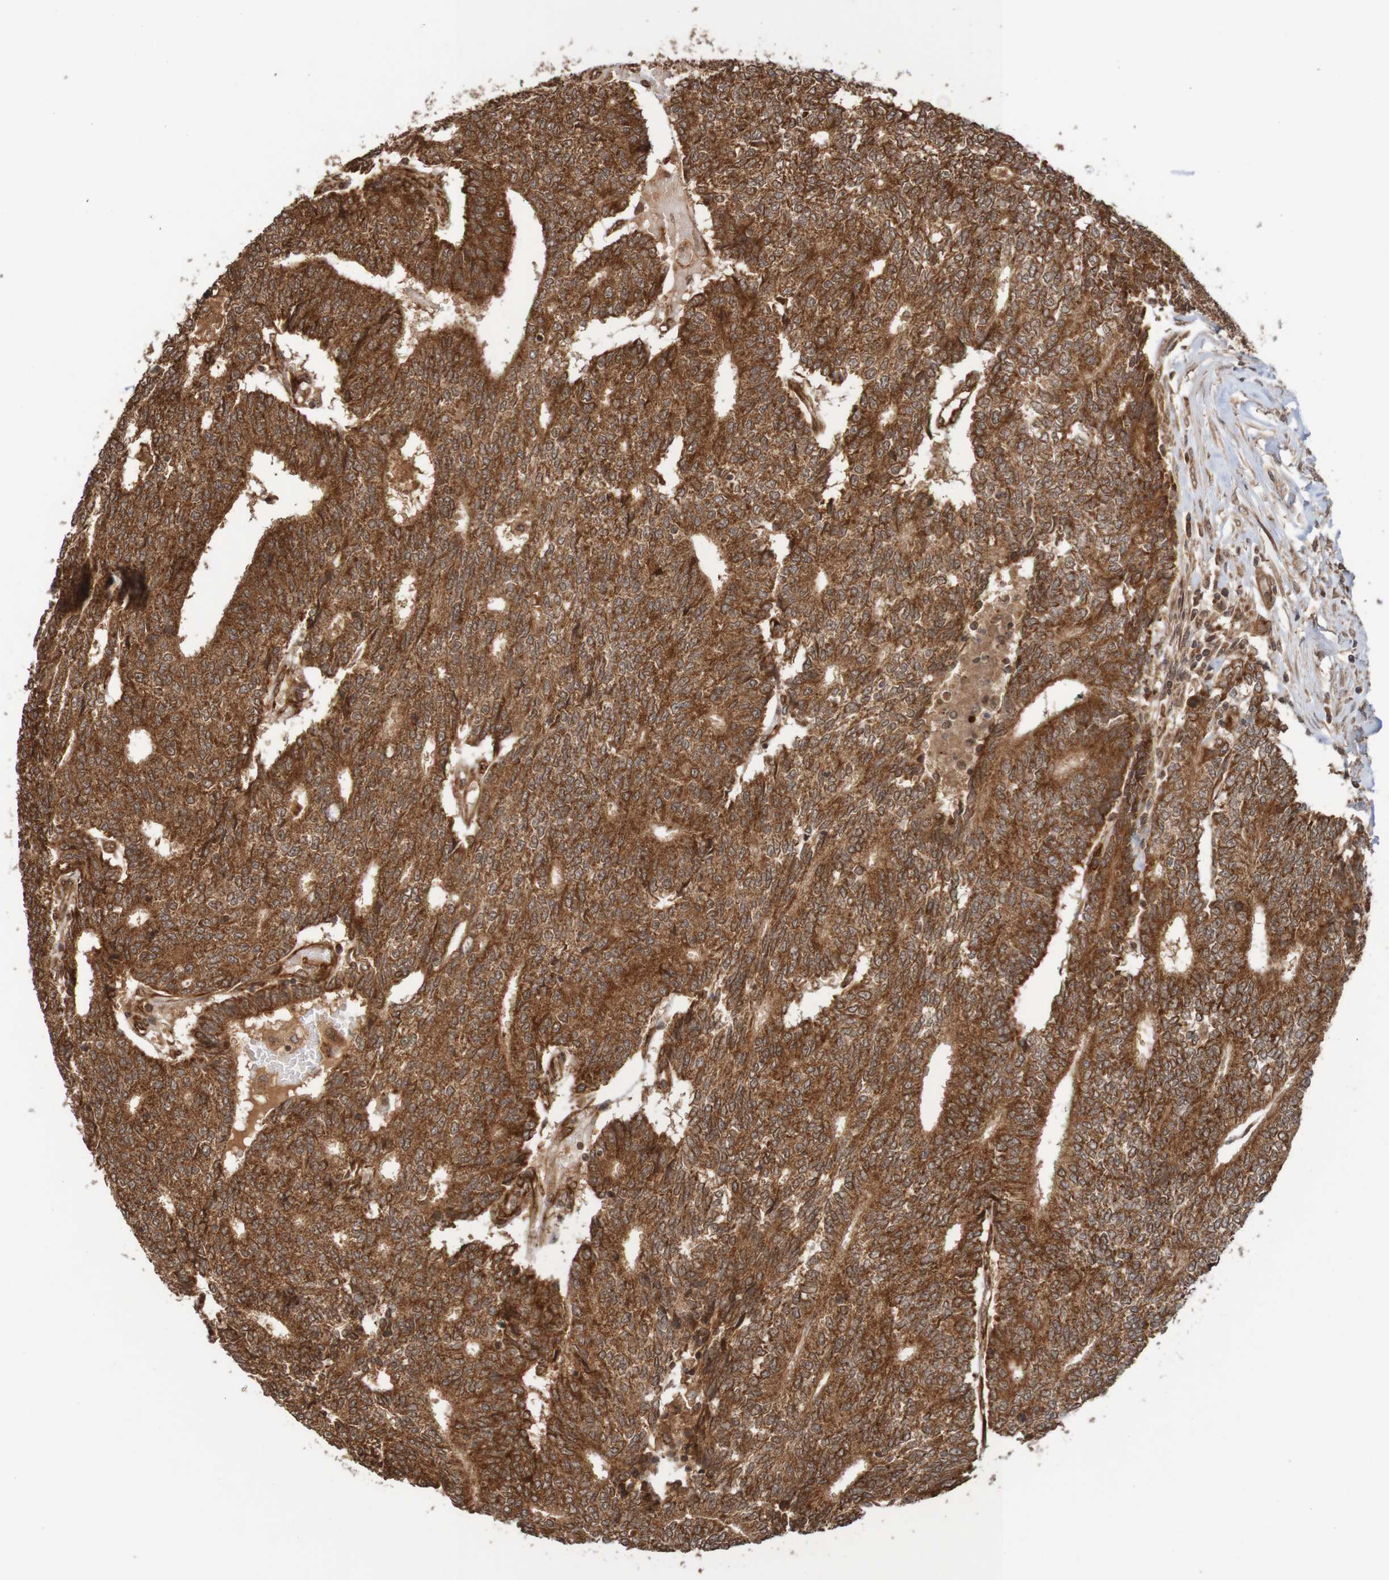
{"staining": {"intensity": "strong", "quantity": ">75%", "location": "cytoplasmic/membranous"}, "tissue": "prostate cancer", "cell_type": "Tumor cells", "image_type": "cancer", "snomed": [{"axis": "morphology", "description": "Normal tissue, NOS"}, {"axis": "morphology", "description": "Adenocarcinoma, High grade"}, {"axis": "topography", "description": "Prostate"}, {"axis": "topography", "description": "Seminal veicle"}], "caption": "Approximately >75% of tumor cells in adenocarcinoma (high-grade) (prostate) demonstrate strong cytoplasmic/membranous protein positivity as visualized by brown immunohistochemical staining.", "gene": "MRPL52", "patient": {"sex": "male", "age": 55}}